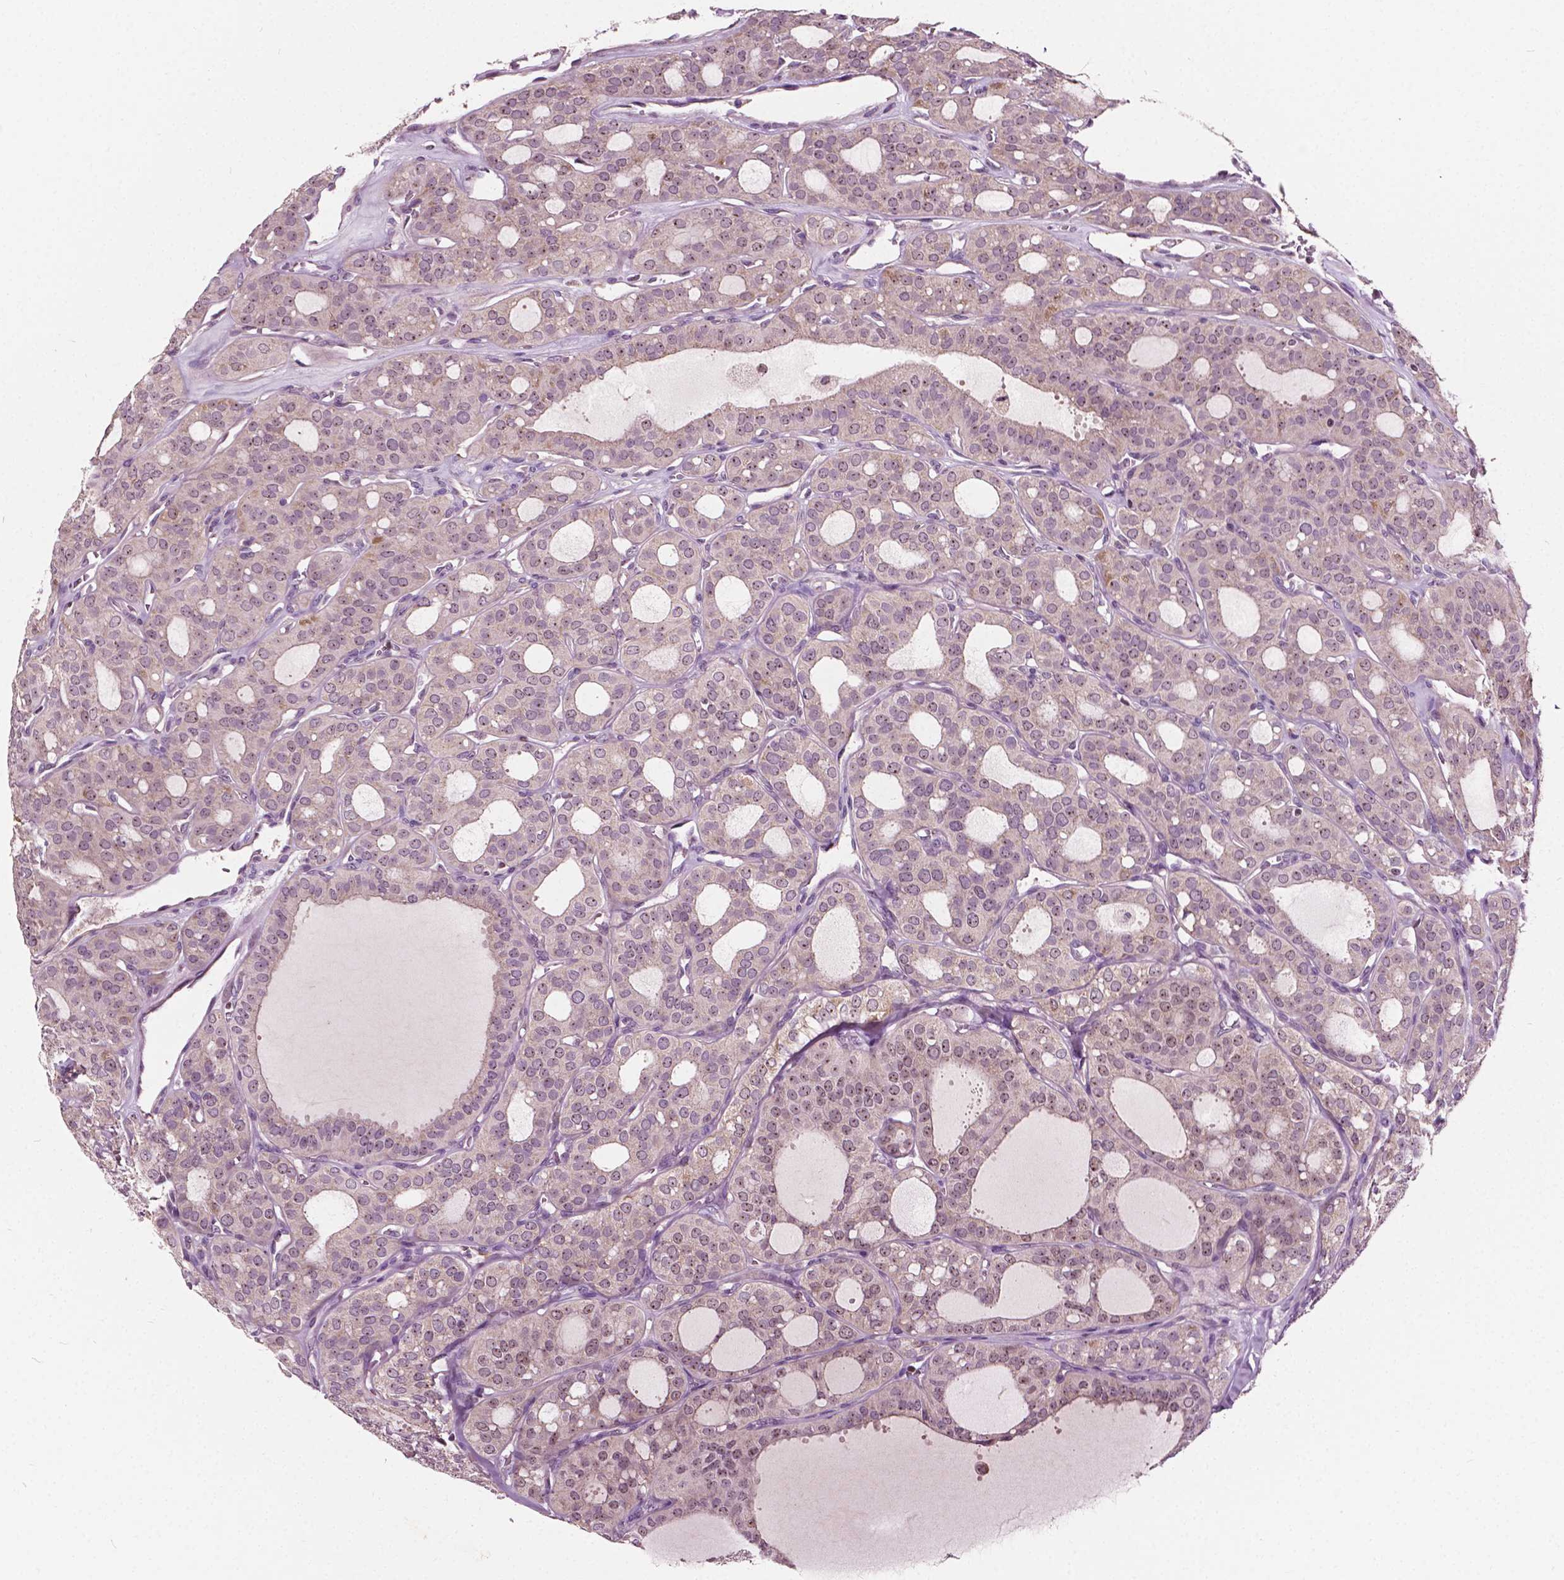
{"staining": {"intensity": "weak", "quantity": ">75%", "location": "cytoplasmic/membranous,nuclear"}, "tissue": "thyroid cancer", "cell_type": "Tumor cells", "image_type": "cancer", "snomed": [{"axis": "morphology", "description": "Follicular adenoma carcinoma, NOS"}, {"axis": "topography", "description": "Thyroid gland"}], "caption": "Immunohistochemical staining of thyroid cancer reveals weak cytoplasmic/membranous and nuclear protein expression in about >75% of tumor cells.", "gene": "ODF3L2", "patient": {"sex": "male", "age": 75}}